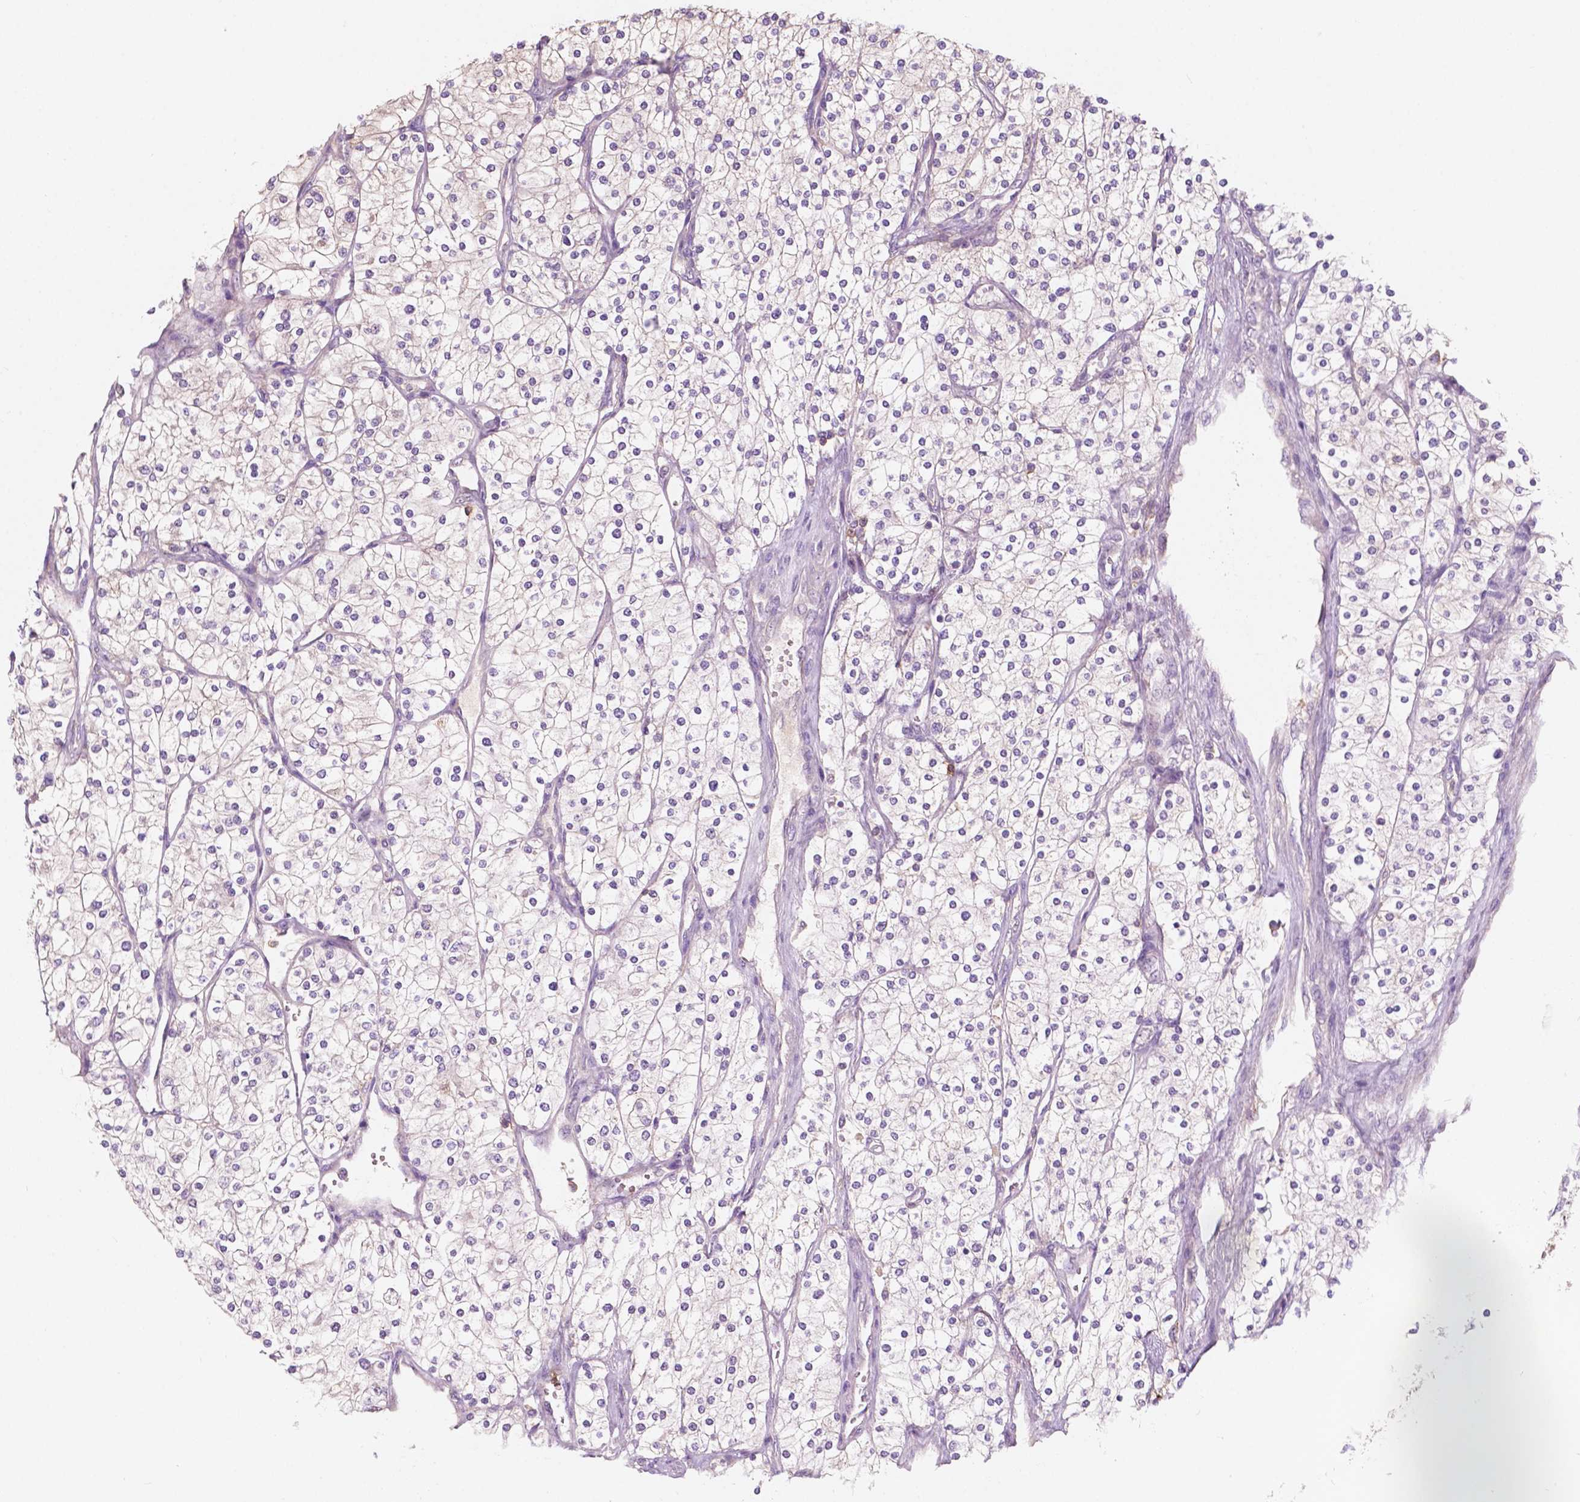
{"staining": {"intensity": "negative", "quantity": "none", "location": "none"}, "tissue": "renal cancer", "cell_type": "Tumor cells", "image_type": "cancer", "snomed": [{"axis": "morphology", "description": "Adenocarcinoma, NOS"}, {"axis": "topography", "description": "Kidney"}], "caption": "Photomicrograph shows no significant protein staining in tumor cells of renal adenocarcinoma. The staining was performed using DAB (3,3'-diaminobenzidine) to visualize the protein expression in brown, while the nuclei were stained in blue with hematoxylin (Magnification: 20x).", "gene": "SEMA4A", "patient": {"sex": "male", "age": 80}}